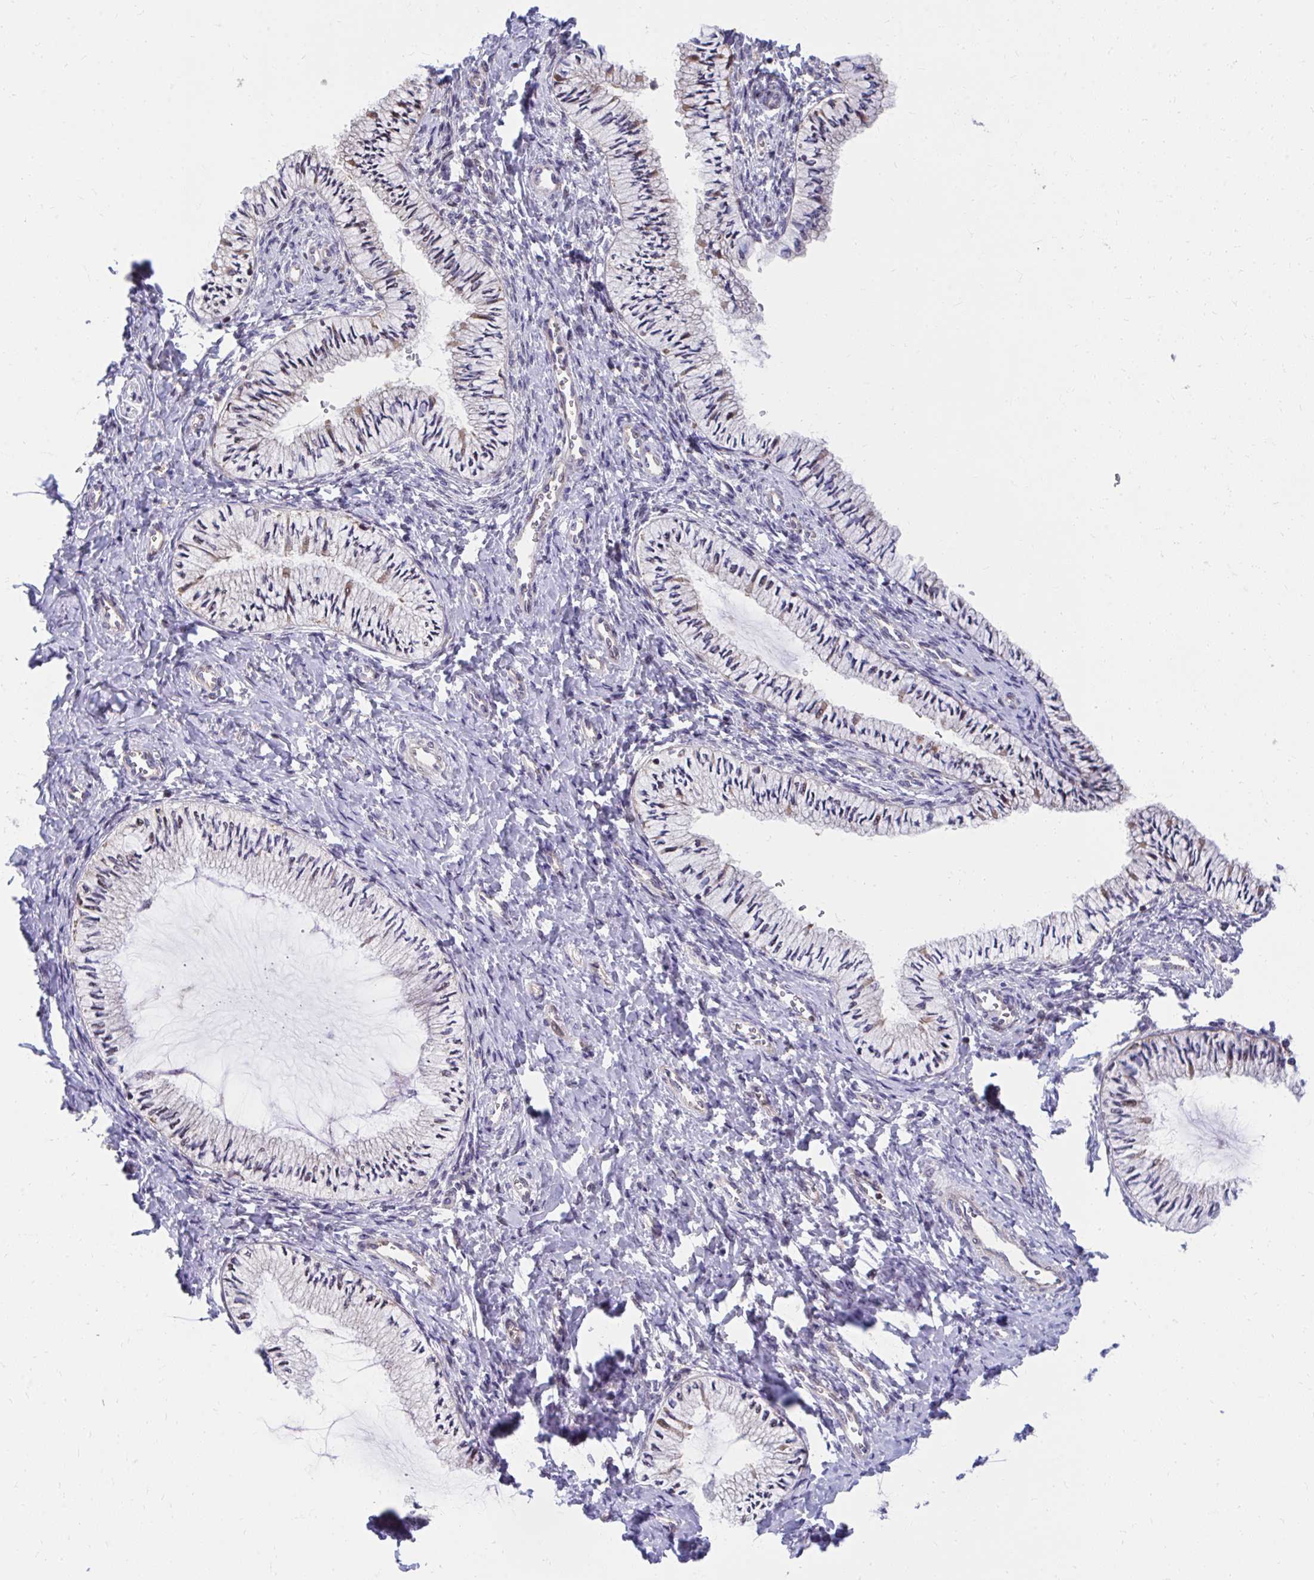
{"staining": {"intensity": "moderate", "quantity": "<25%", "location": "cytoplasmic/membranous"}, "tissue": "cervix", "cell_type": "Glandular cells", "image_type": "normal", "snomed": [{"axis": "morphology", "description": "Normal tissue, NOS"}, {"axis": "topography", "description": "Cervix"}], "caption": "Cervix stained with DAB (3,3'-diaminobenzidine) immunohistochemistry shows low levels of moderate cytoplasmic/membranous staining in about <25% of glandular cells. Nuclei are stained in blue.", "gene": "ZNF778", "patient": {"sex": "female", "age": 24}}